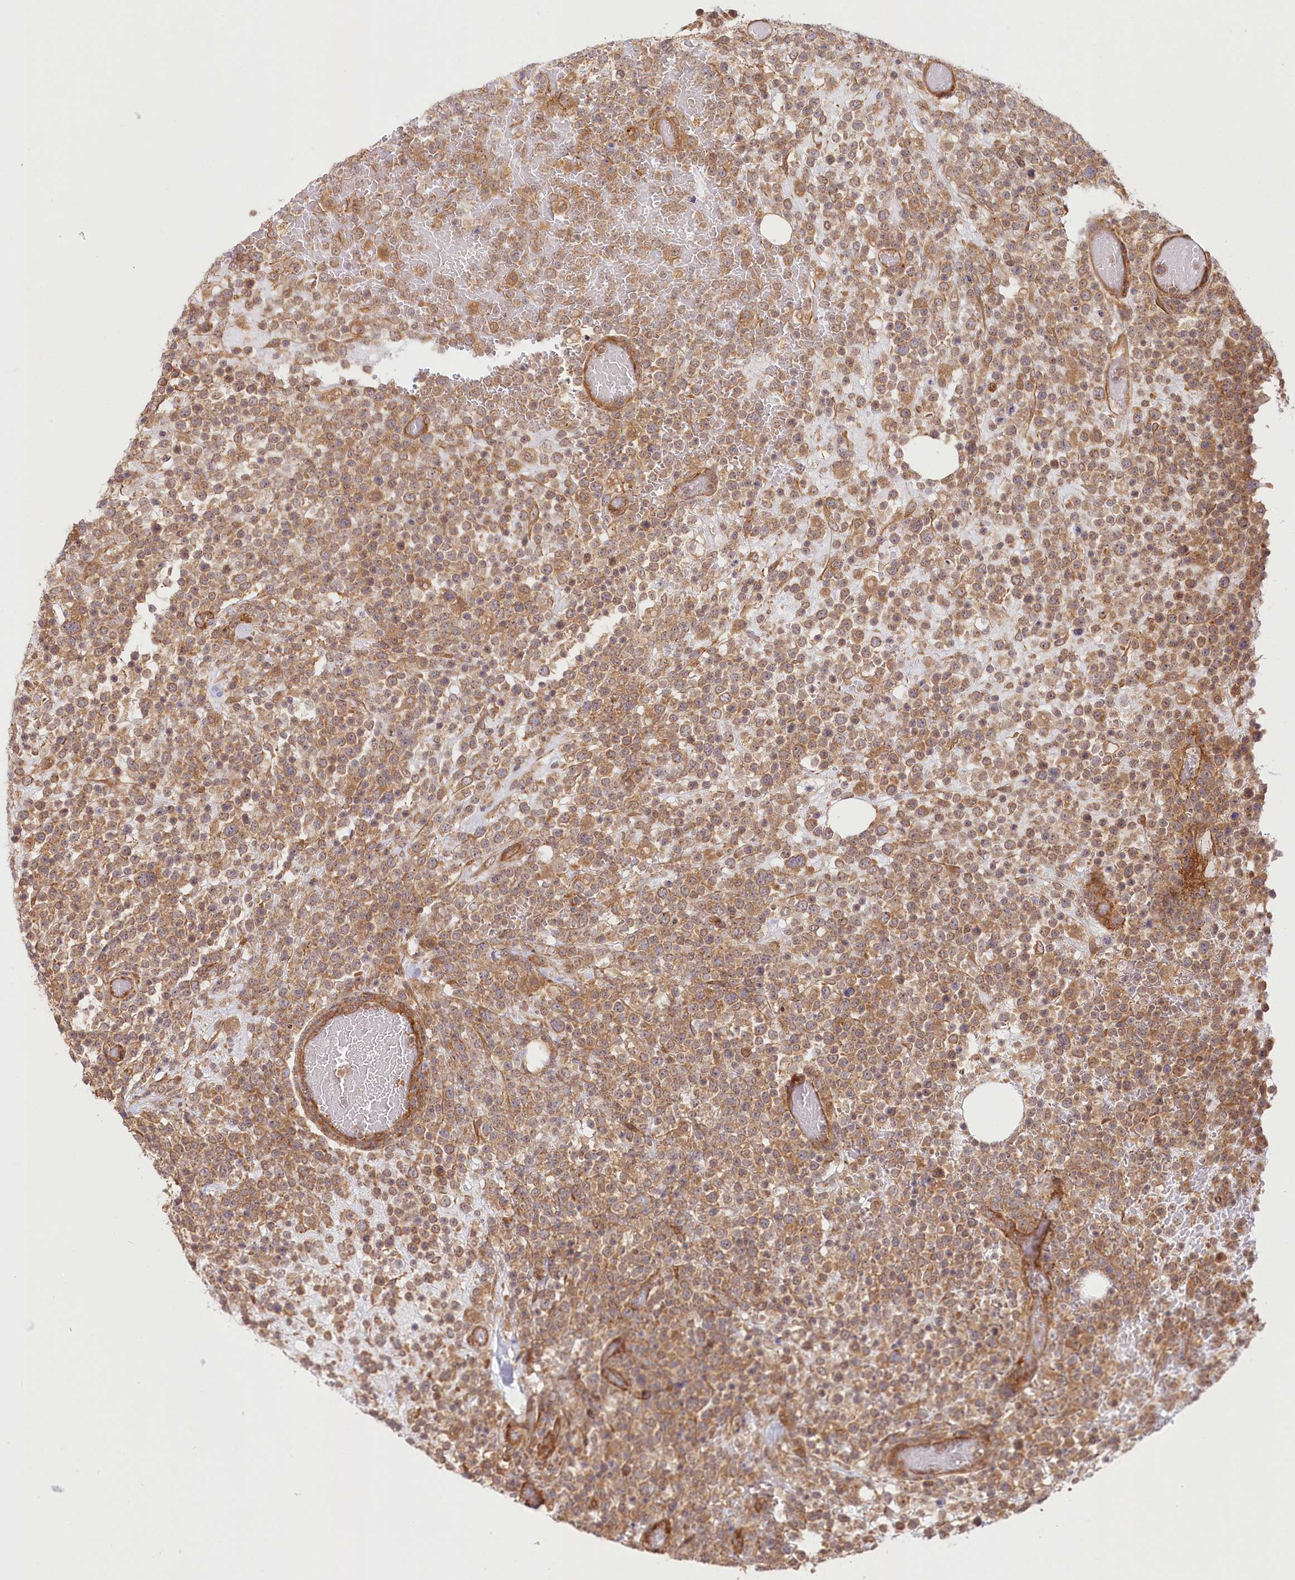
{"staining": {"intensity": "moderate", "quantity": ">75%", "location": "cytoplasmic/membranous"}, "tissue": "lymphoma", "cell_type": "Tumor cells", "image_type": "cancer", "snomed": [{"axis": "morphology", "description": "Malignant lymphoma, non-Hodgkin's type, High grade"}, {"axis": "topography", "description": "Colon"}], "caption": "The histopathology image reveals immunohistochemical staining of high-grade malignant lymphoma, non-Hodgkin's type. There is moderate cytoplasmic/membranous positivity is identified in approximately >75% of tumor cells.", "gene": "CEP70", "patient": {"sex": "female", "age": 53}}